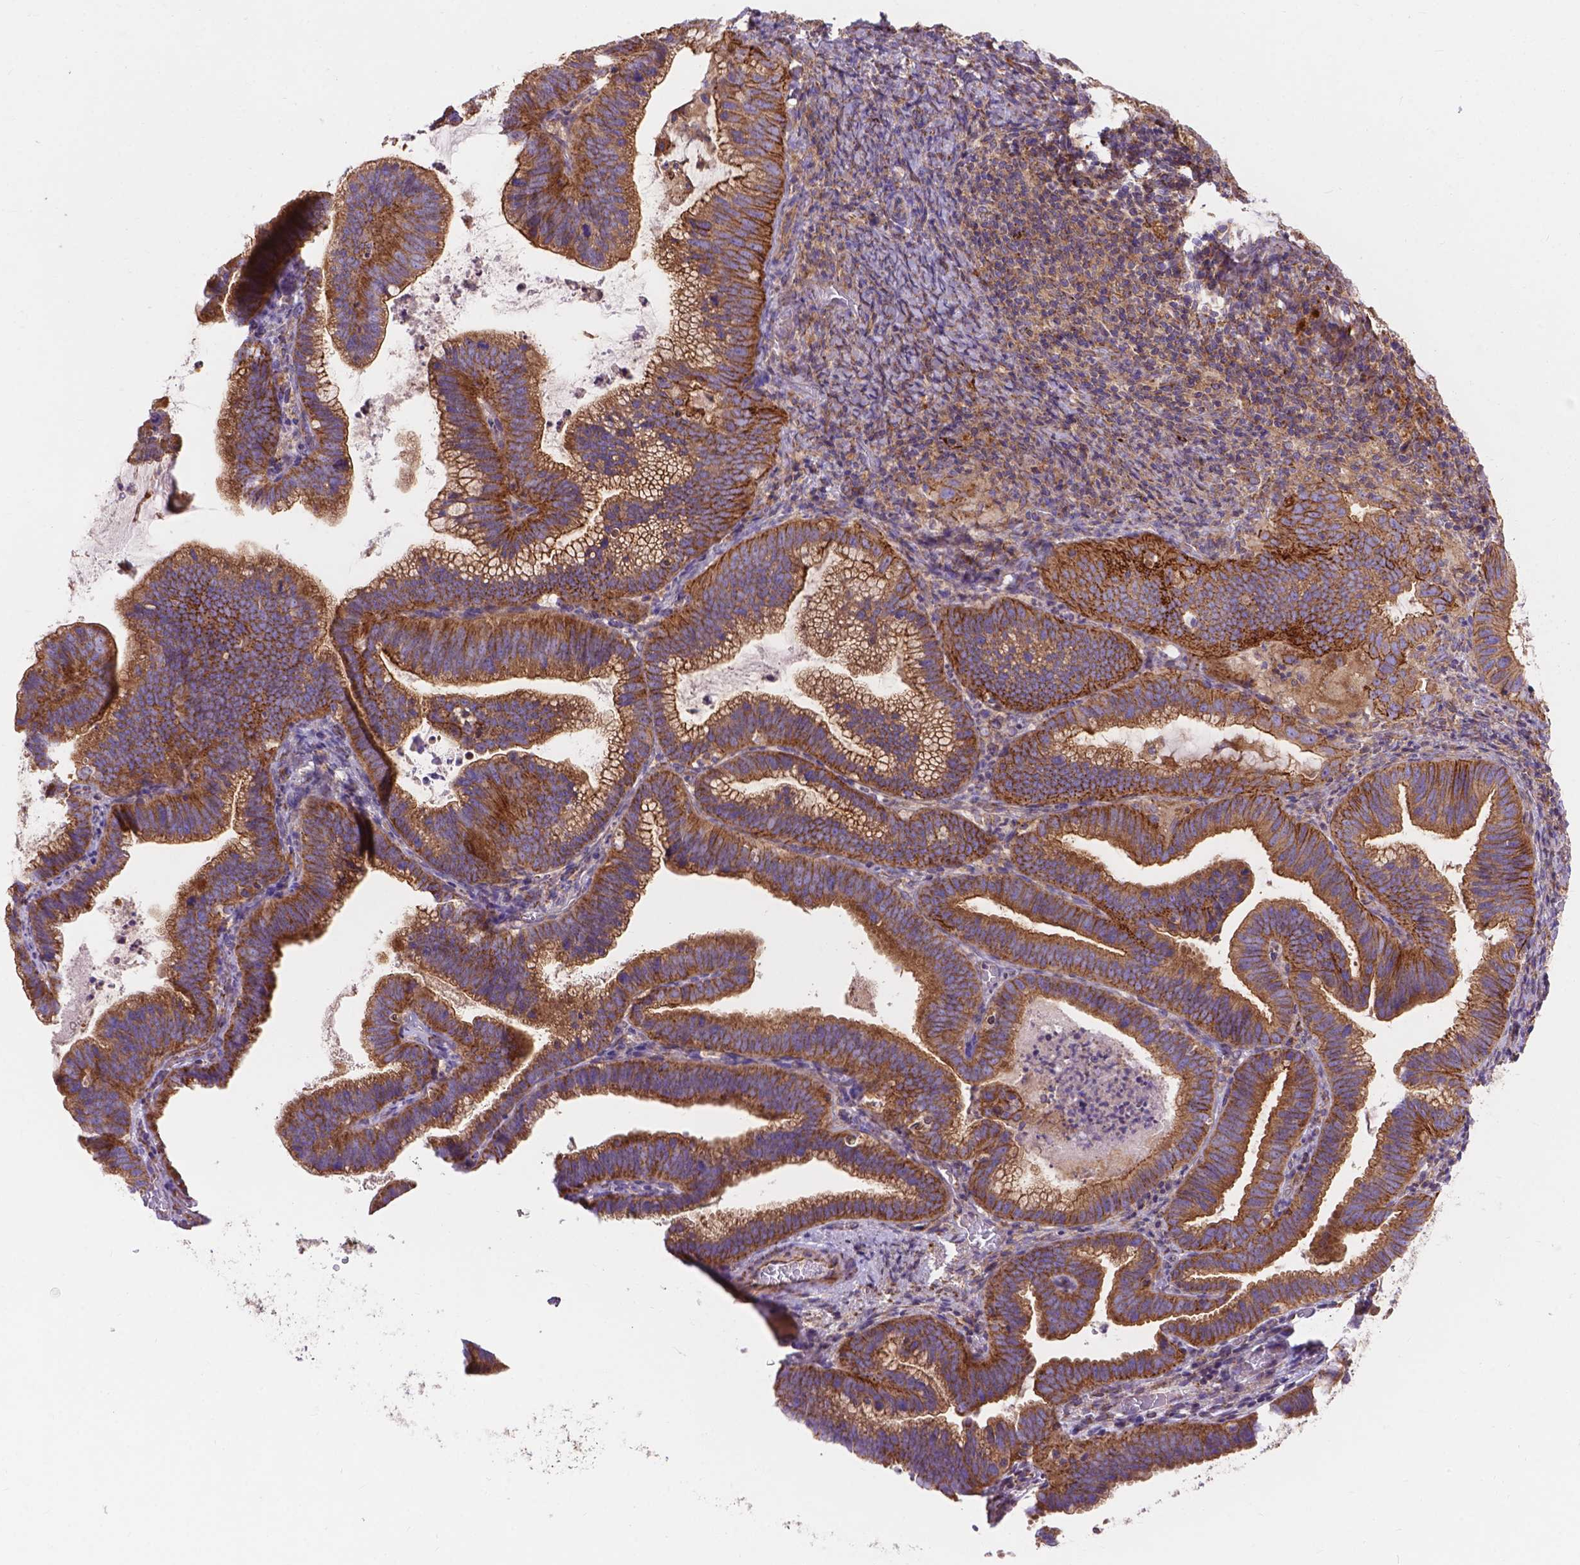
{"staining": {"intensity": "strong", "quantity": ">75%", "location": "cytoplasmic/membranous"}, "tissue": "cervical cancer", "cell_type": "Tumor cells", "image_type": "cancer", "snomed": [{"axis": "morphology", "description": "Adenocarcinoma, NOS"}, {"axis": "topography", "description": "Cervix"}], "caption": "High-magnification brightfield microscopy of cervical cancer (adenocarcinoma) stained with DAB (3,3'-diaminobenzidine) (brown) and counterstained with hematoxylin (blue). tumor cells exhibit strong cytoplasmic/membranous staining is present in approximately>75% of cells.", "gene": "AK3", "patient": {"sex": "female", "age": 61}}